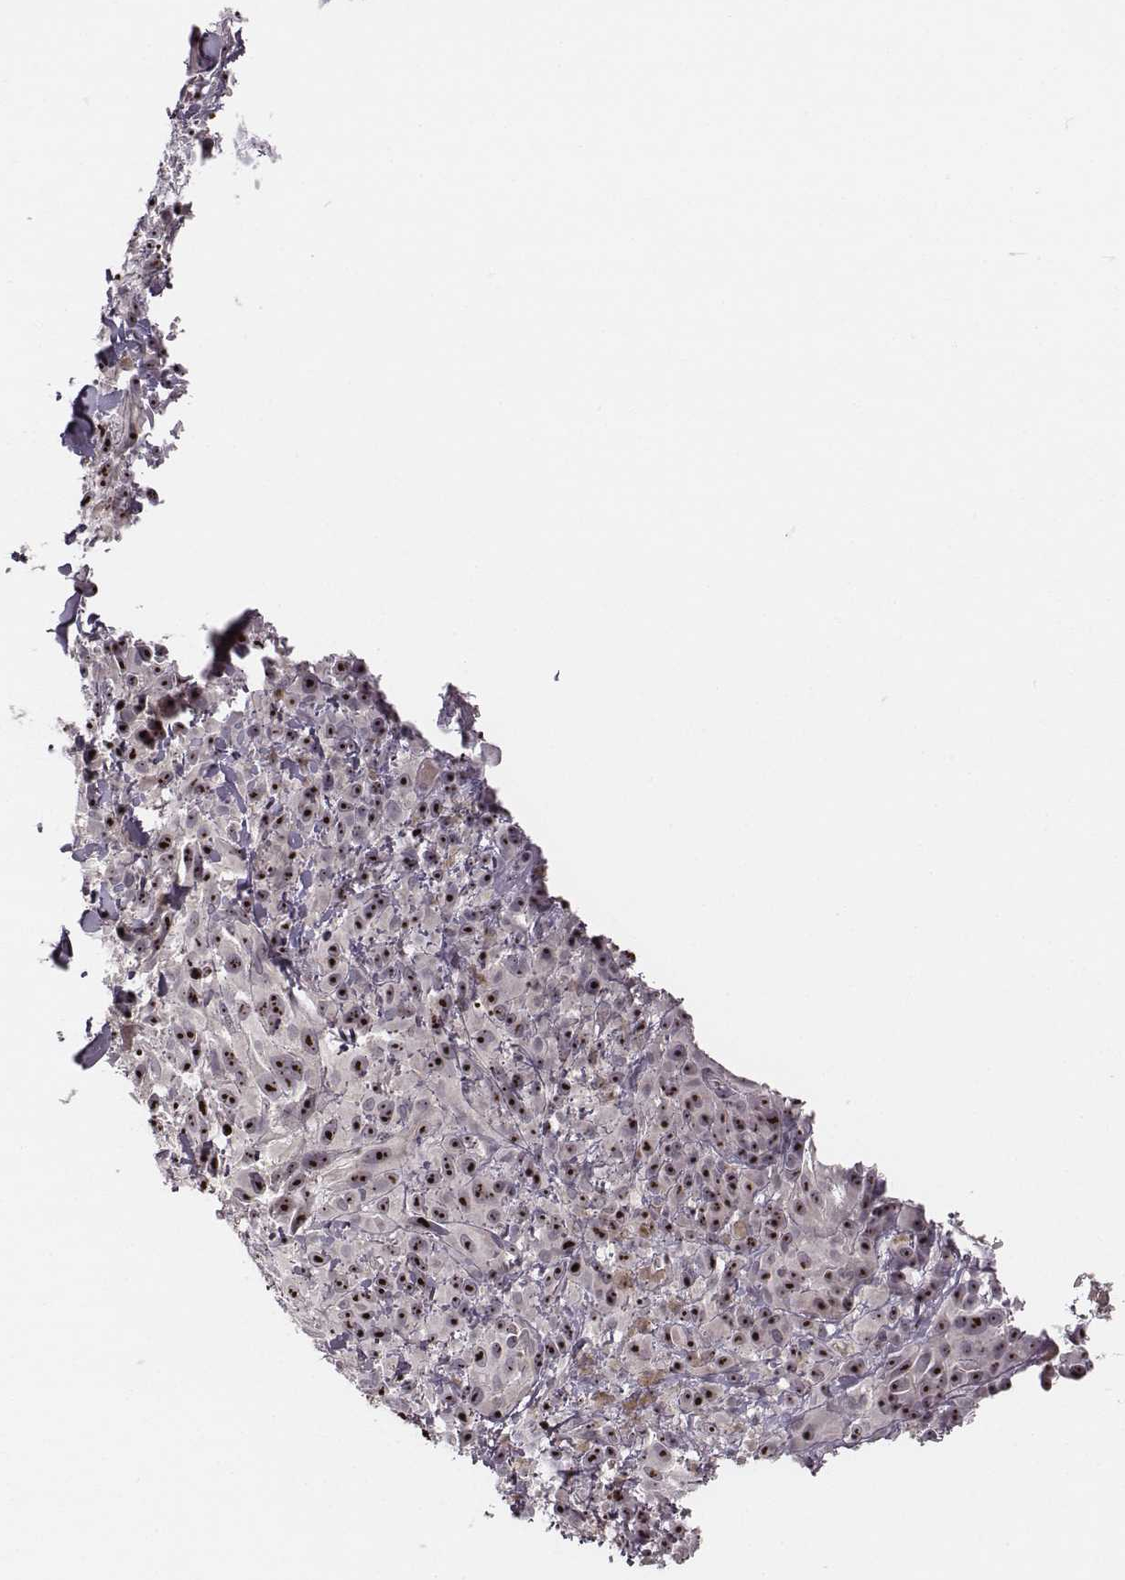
{"staining": {"intensity": "strong", "quantity": ">75%", "location": "nuclear"}, "tissue": "melanoma", "cell_type": "Tumor cells", "image_type": "cancer", "snomed": [{"axis": "morphology", "description": "Malignant melanoma, NOS"}, {"axis": "topography", "description": "Skin"}], "caption": "Immunohistochemical staining of human melanoma shows high levels of strong nuclear positivity in approximately >75% of tumor cells. (brown staining indicates protein expression, while blue staining denotes nuclei).", "gene": "NOP56", "patient": {"sex": "male", "age": 83}}